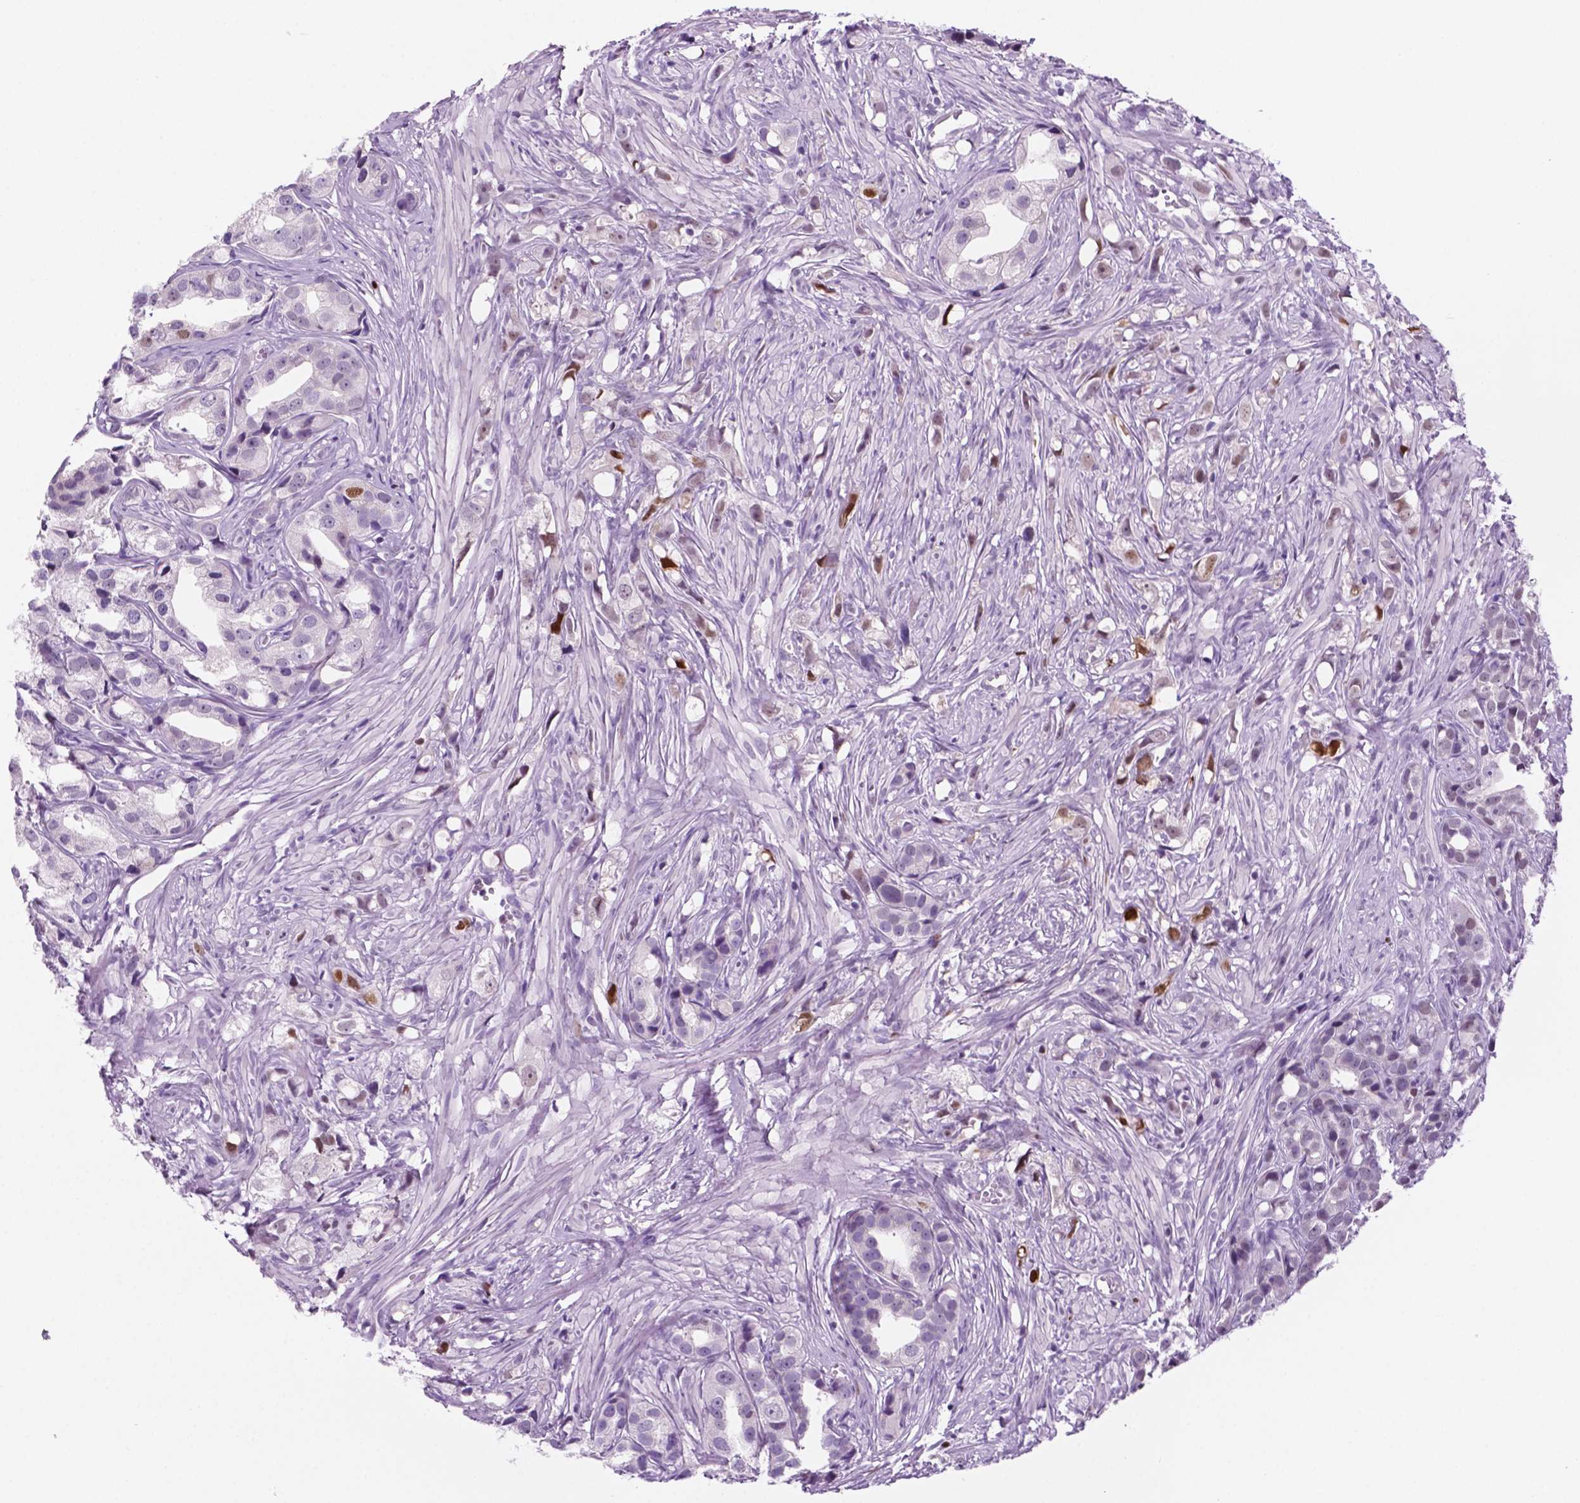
{"staining": {"intensity": "moderate", "quantity": "<25%", "location": "nuclear"}, "tissue": "prostate cancer", "cell_type": "Tumor cells", "image_type": "cancer", "snomed": [{"axis": "morphology", "description": "Adenocarcinoma, High grade"}, {"axis": "topography", "description": "Prostate"}], "caption": "Human prostate cancer (adenocarcinoma (high-grade)) stained with a brown dye exhibits moderate nuclear positive staining in approximately <25% of tumor cells.", "gene": "NCAPH2", "patient": {"sex": "male", "age": 75}}